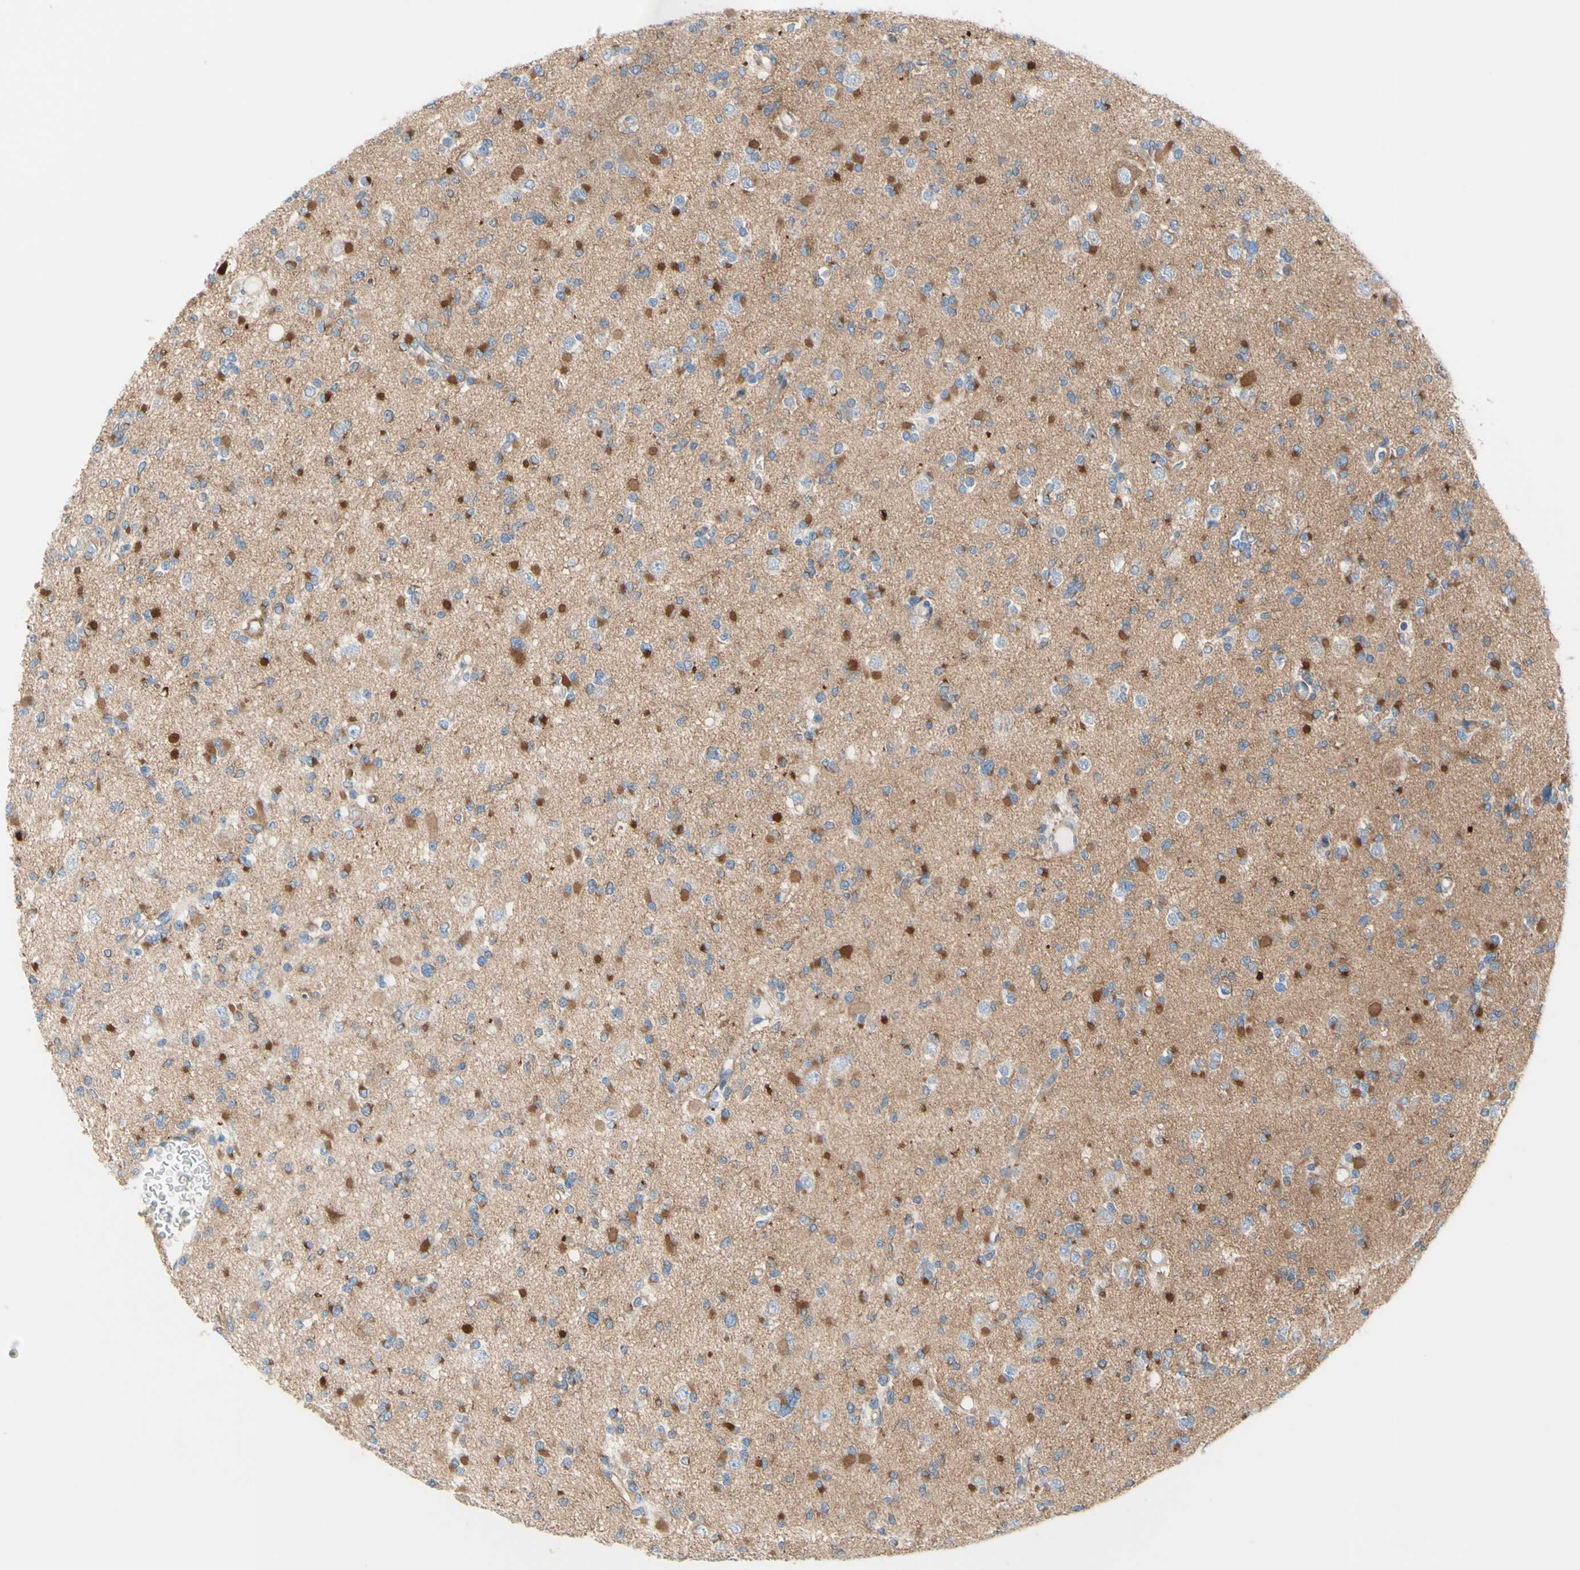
{"staining": {"intensity": "strong", "quantity": "25%-75%", "location": "cytoplasmic/membranous"}, "tissue": "glioma", "cell_type": "Tumor cells", "image_type": "cancer", "snomed": [{"axis": "morphology", "description": "Glioma, malignant, Low grade"}, {"axis": "topography", "description": "Brain"}], "caption": "This histopathology image exhibits malignant low-grade glioma stained with IHC to label a protein in brown. The cytoplasmic/membranous of tumor cells show strong positivity for the protein. Nuclei are counter-stained blue.", "gene": "RETREG2", "patient": {"sex": "female", "age": 22}}